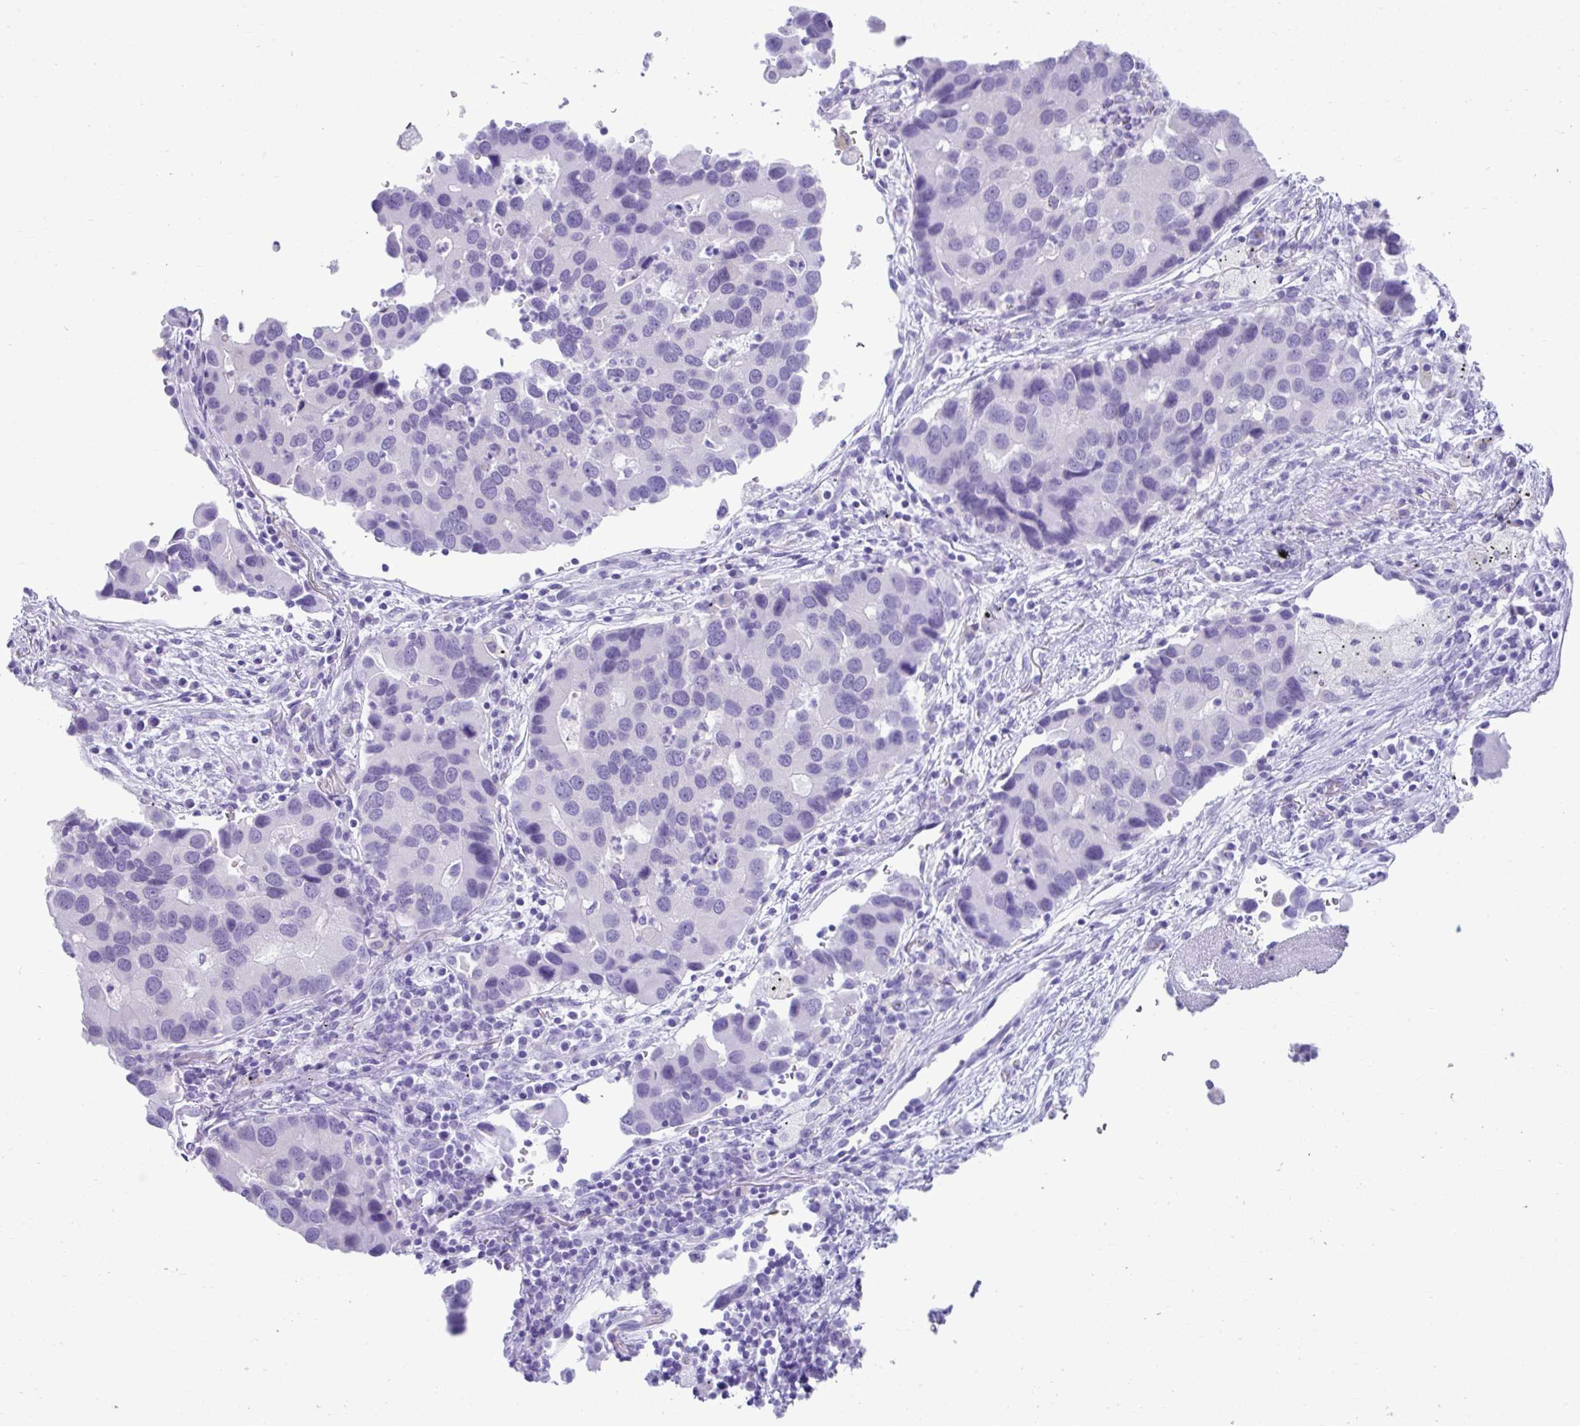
{"staining": {"intensity": "negative", "quantity": "none", "location": "none"}, "tissue": "lung cancer", "cell_type": "Tumor cells", "image_type": "cancer", "snomed": [{"axis": "morphology", "description": "Aneuploidy"}, {"axis": "morphology", "description": "Adenocarcinoma, NOS"}, {"axis": "topography", "description": "Lymph node"}, {"axis": "topography", "description": "Lung"}], "caption": "Immunohistochemical staining of human lung cancer (adenocarcinoma) demonstrates no significant staining in tumor cells. Brightfield microscopy of IHC stained with DAB (brown) and hematoxylin (blue), captured at high magnification.", "gene": "PSCA", "patient": {"sex": "female", "age": 74}}